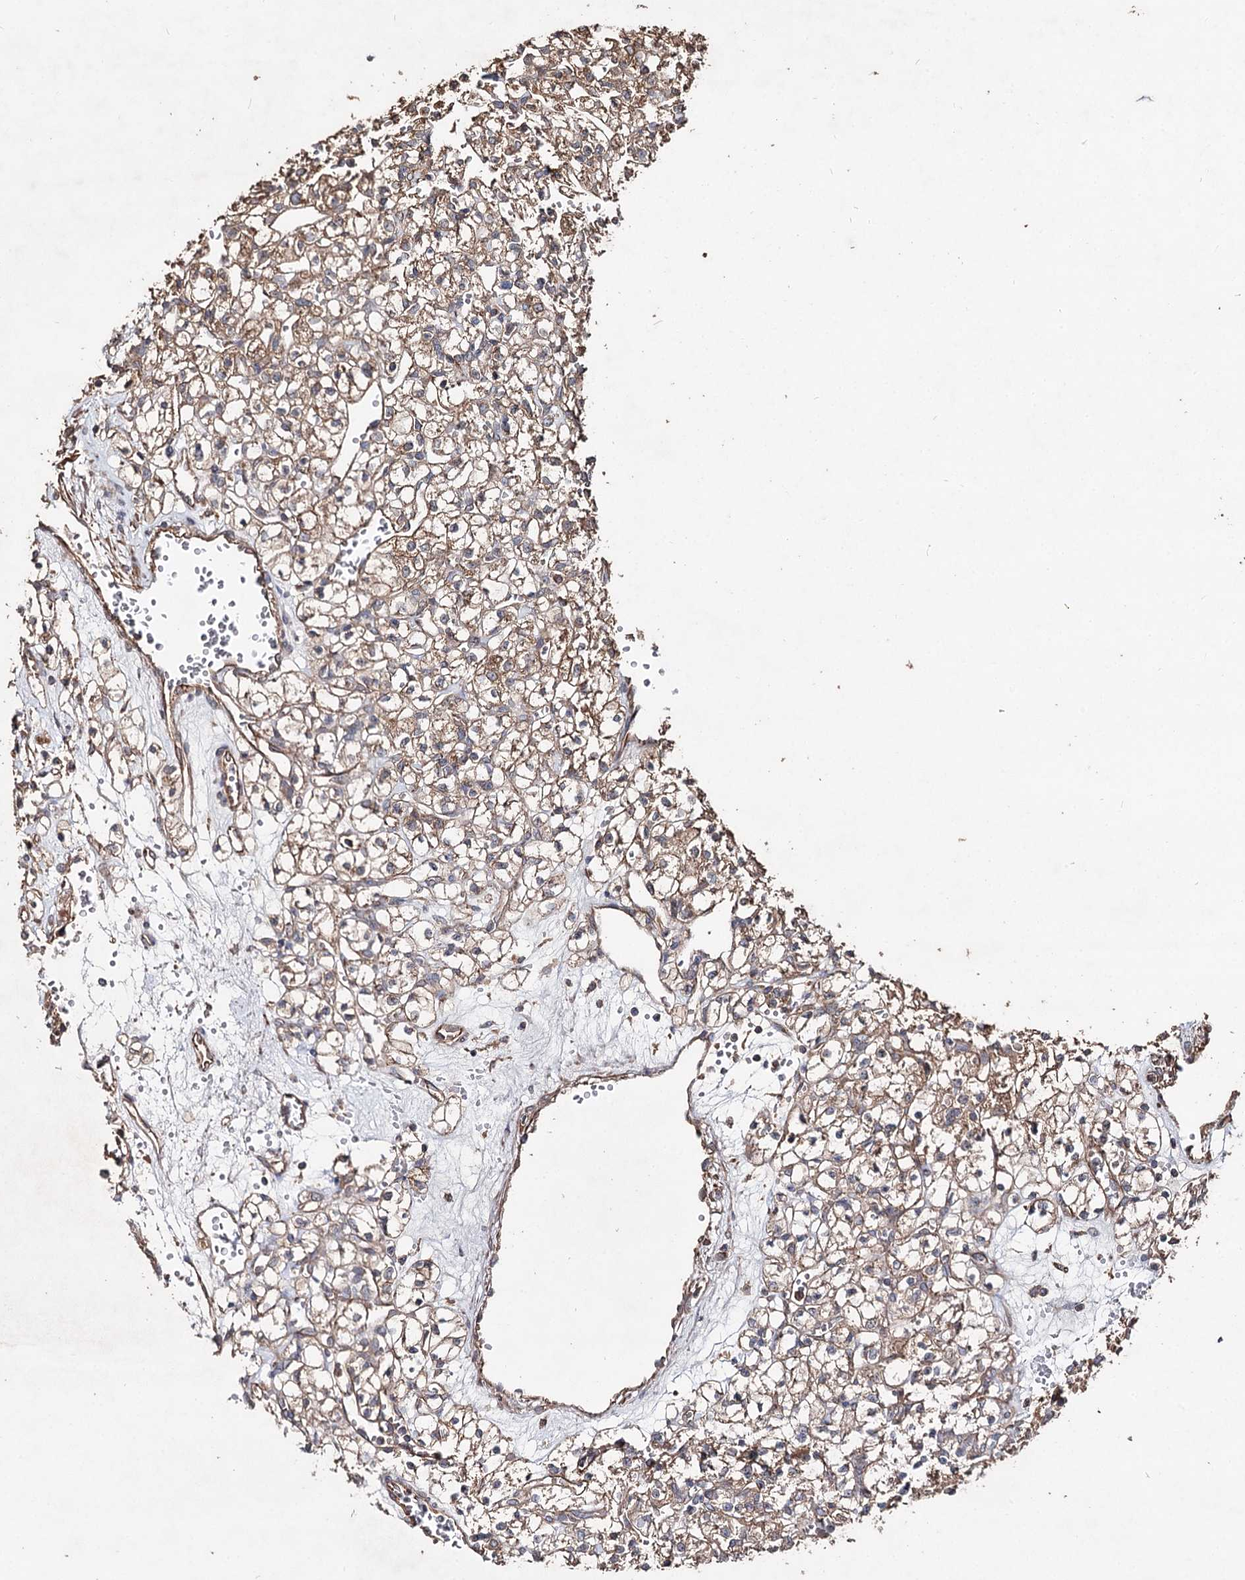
{"staining": {"intensity": "weak", "quantity": "25%-75%", "location": "cytoplasmic/membranous"}, "tissue": "renal cancer", "cell_type": "Tumor cells", "image_type": "cancer", "snomed": [{"axis": "morphology", "description": "Adenocarcinoma, NOS"}, {"axis": "topography", "description": "Kidney"}], "caption": "This photomicrograph exhibits immunohistochemistry staining of human renal cancer (adenocarcinoma), with low weak cytoplasmic/membranous positivity in approximately 25%-75% of tumor cells.", "gene": "SPART", "patient": {"sex": "female", "age": 59}}